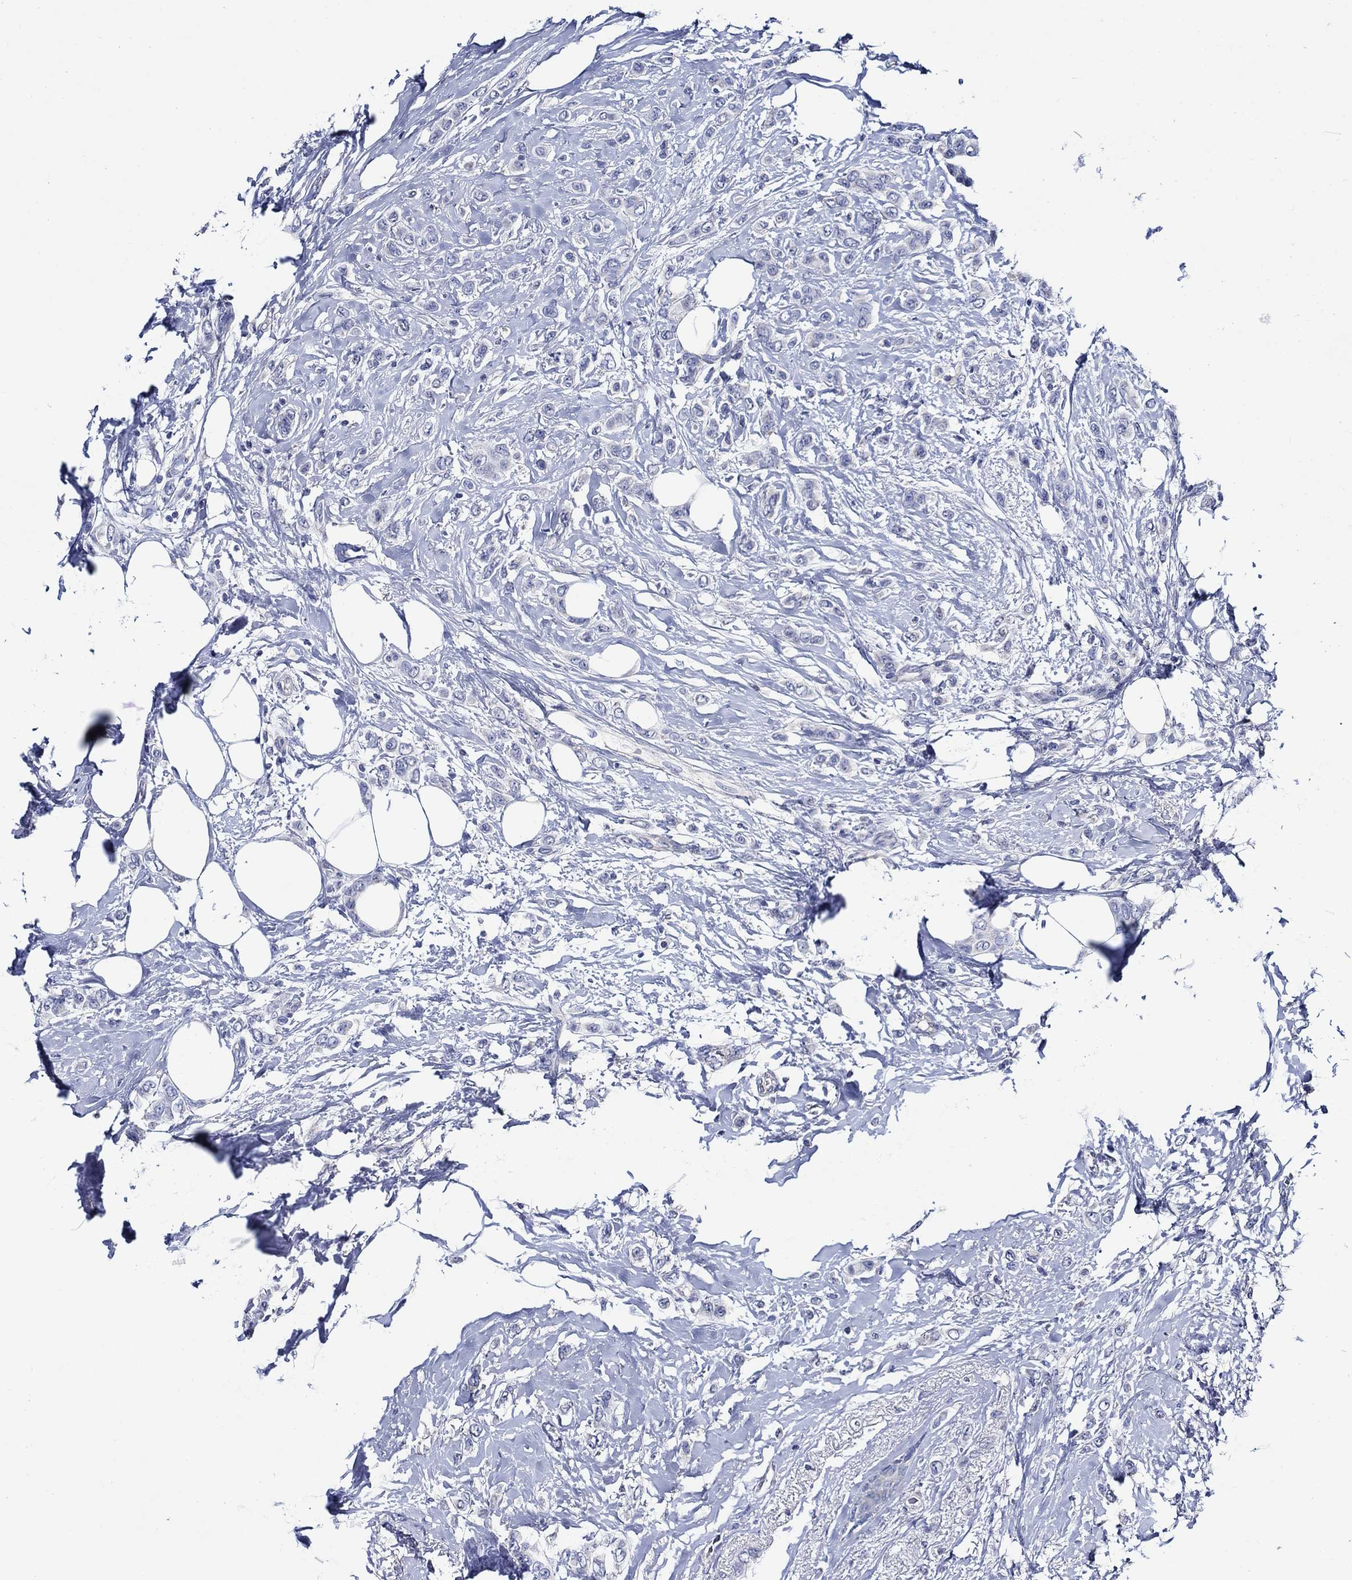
{"staining": {"intensity": "negative", "quantity": "none", "location": "none"}, "tissue": "breast cancer", "cell_type": "Tumor cells", "image_type": "cancer", "snomed": [{"axis": "morphology", "description": "Lobular carcinoma"}, {"axis": "topography", "description": "Breast"}], "caption": "There is no significant expression in tumor cells of breast lobular carcinoma.", "gene": "SKOR1", "patient": {"sex": "female", "age": 66}}